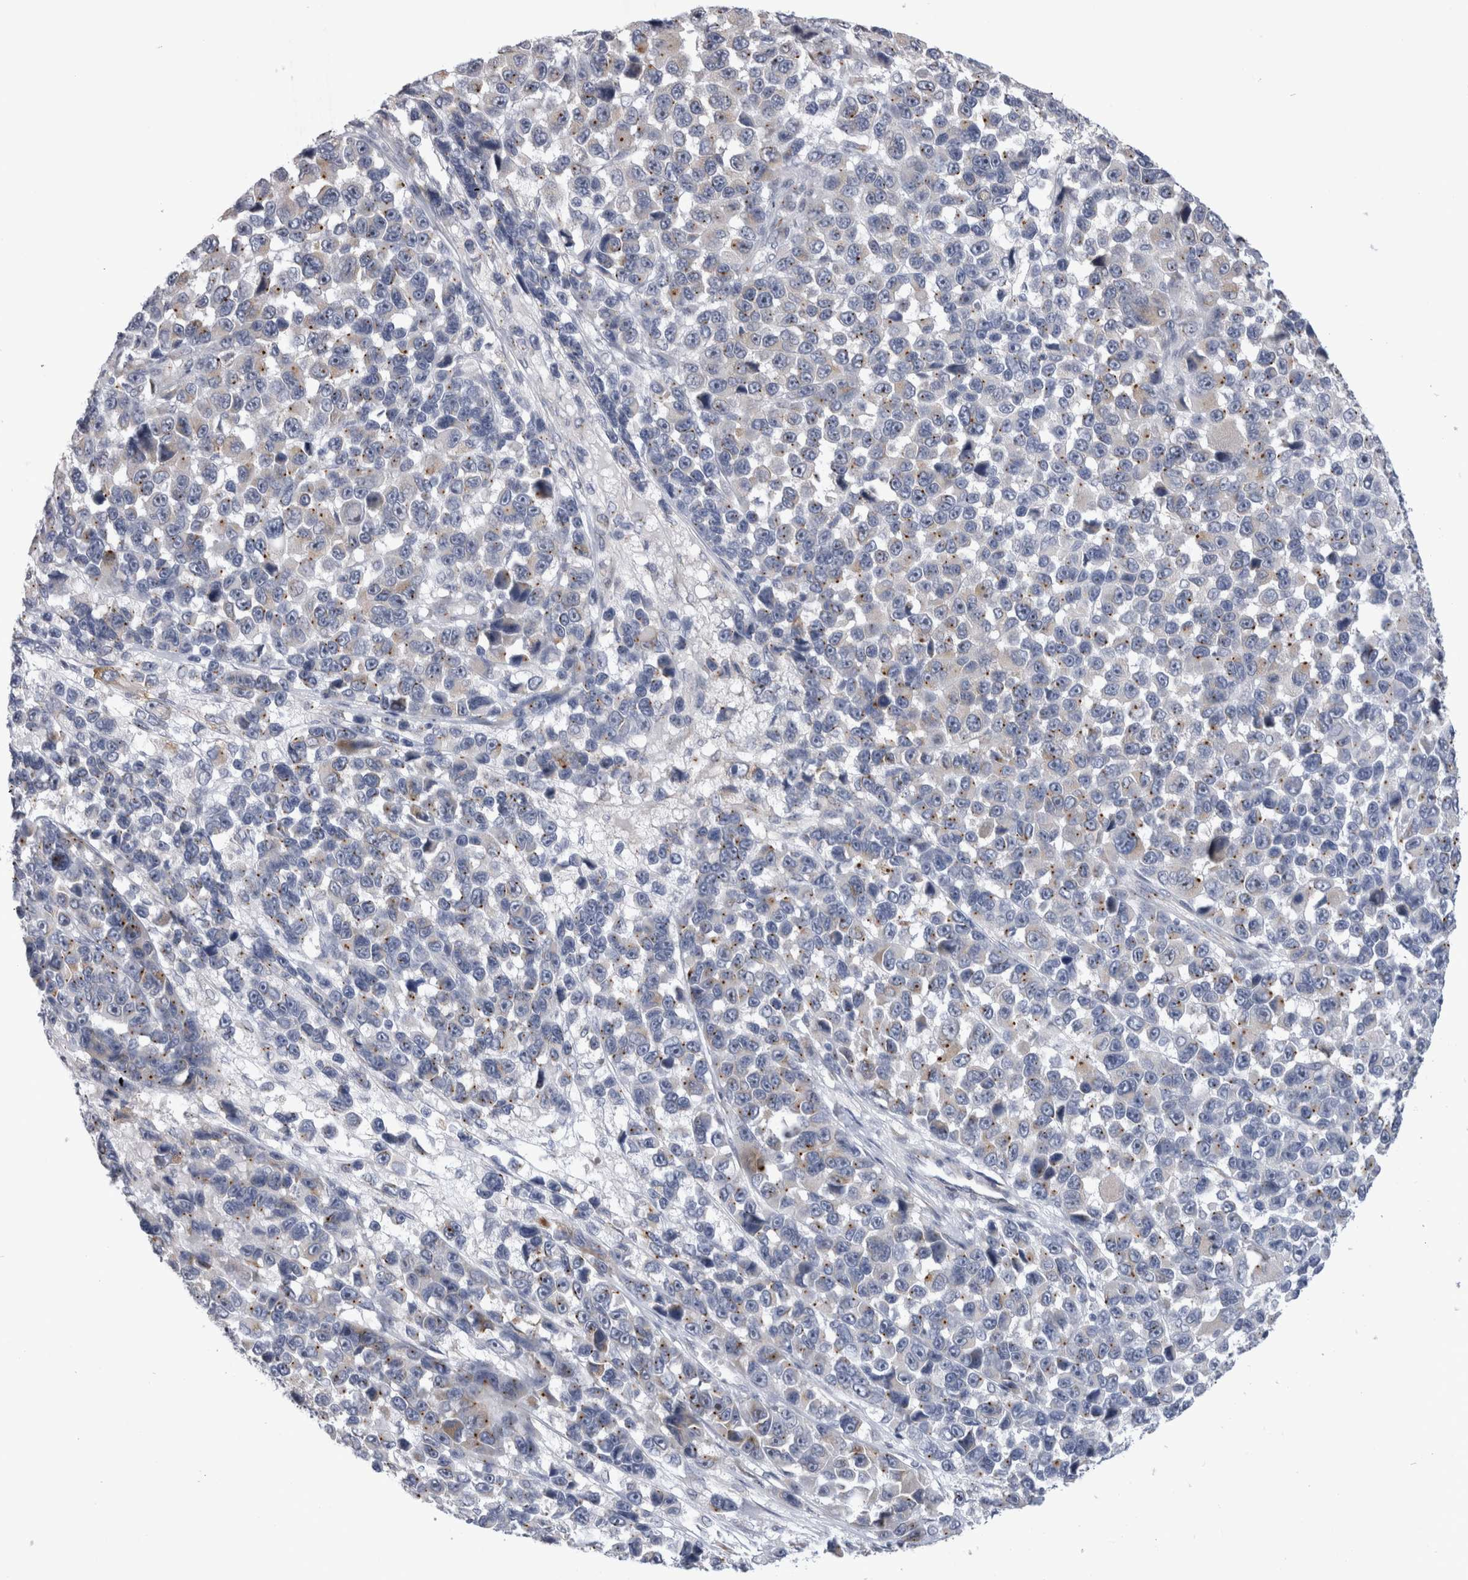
{"staining": {"intensity": "weak", "quantity": "25%-75%", "location": "cytoplasmic/membranous"}, "tissue": "melanoma", "cell_type": "Tumor cells", "image_type": "cancer", "snomed": [{"axis": "morphology", "description": "Malignant melanoma, NOS"}, {"axis": "topography", "description": "Skin"}], "caption": "A micrograph of melanoma stained for a protein reveals weak cytoplasmic/membranous brown staining in tumor cells. (IHC, brightfield microscopy, high magnification).", "gene": "AKAP9", "patient": {"sex": "male", "age": 53}}